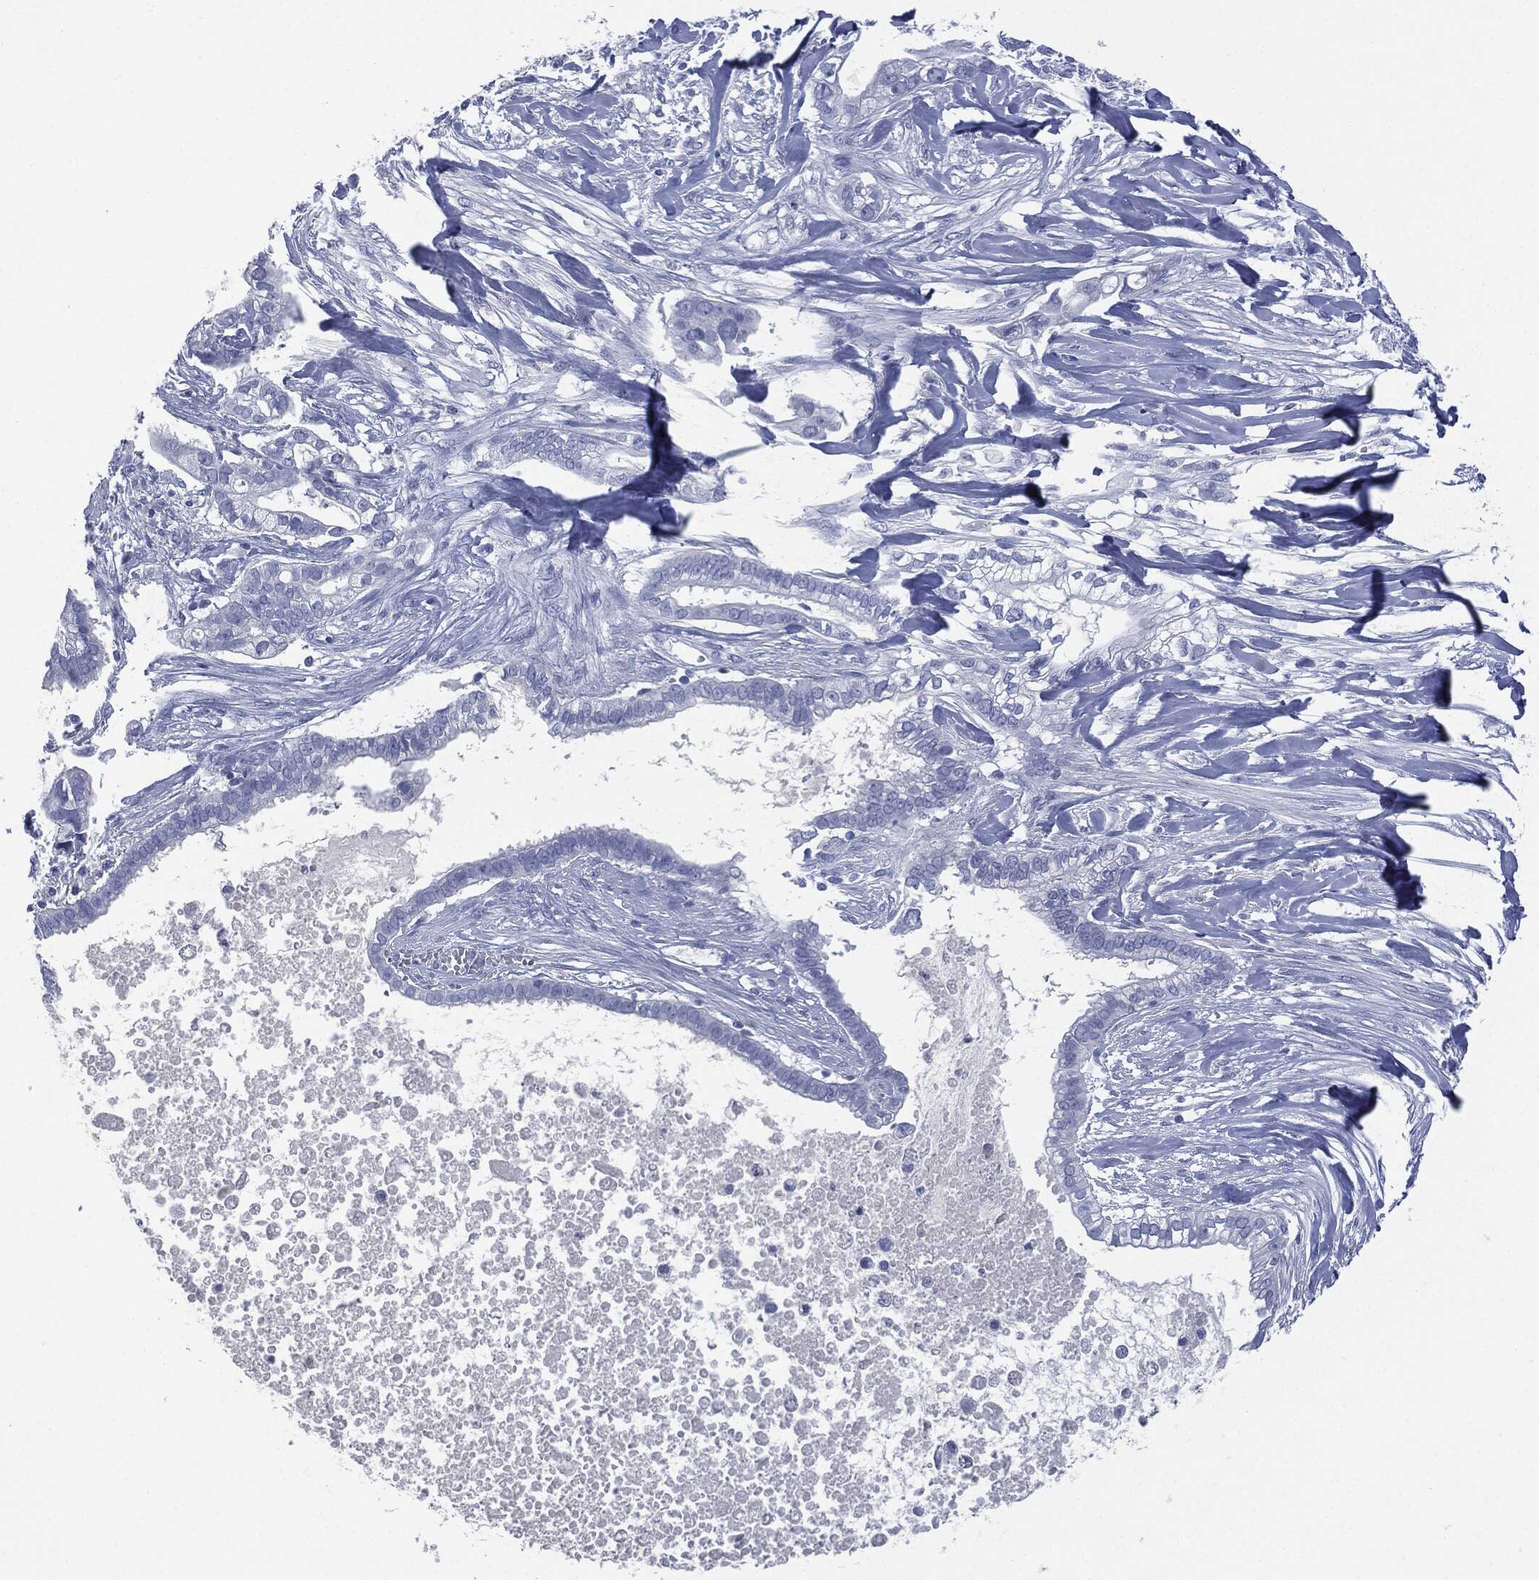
{"staining": {"intensity": "negative", "quantity": "none", "location": "none"}, "tissue": "pancreatic cancer", "cell_type": "Tumor cells", "image_type": "cancer", "snomed": [{"axis": "morphology", "description": "Adenocarcinoma, NOS"}, {"axis": "topography", "description": "Pancreas"}], "caption": "Immunohistochemical staining of human pancreatic cancer (adenocarcinoma) demonstrates no significant positivity in tumor cells.", "gene": "MUC16", "patient": {"sex": "male", "age": 61}}